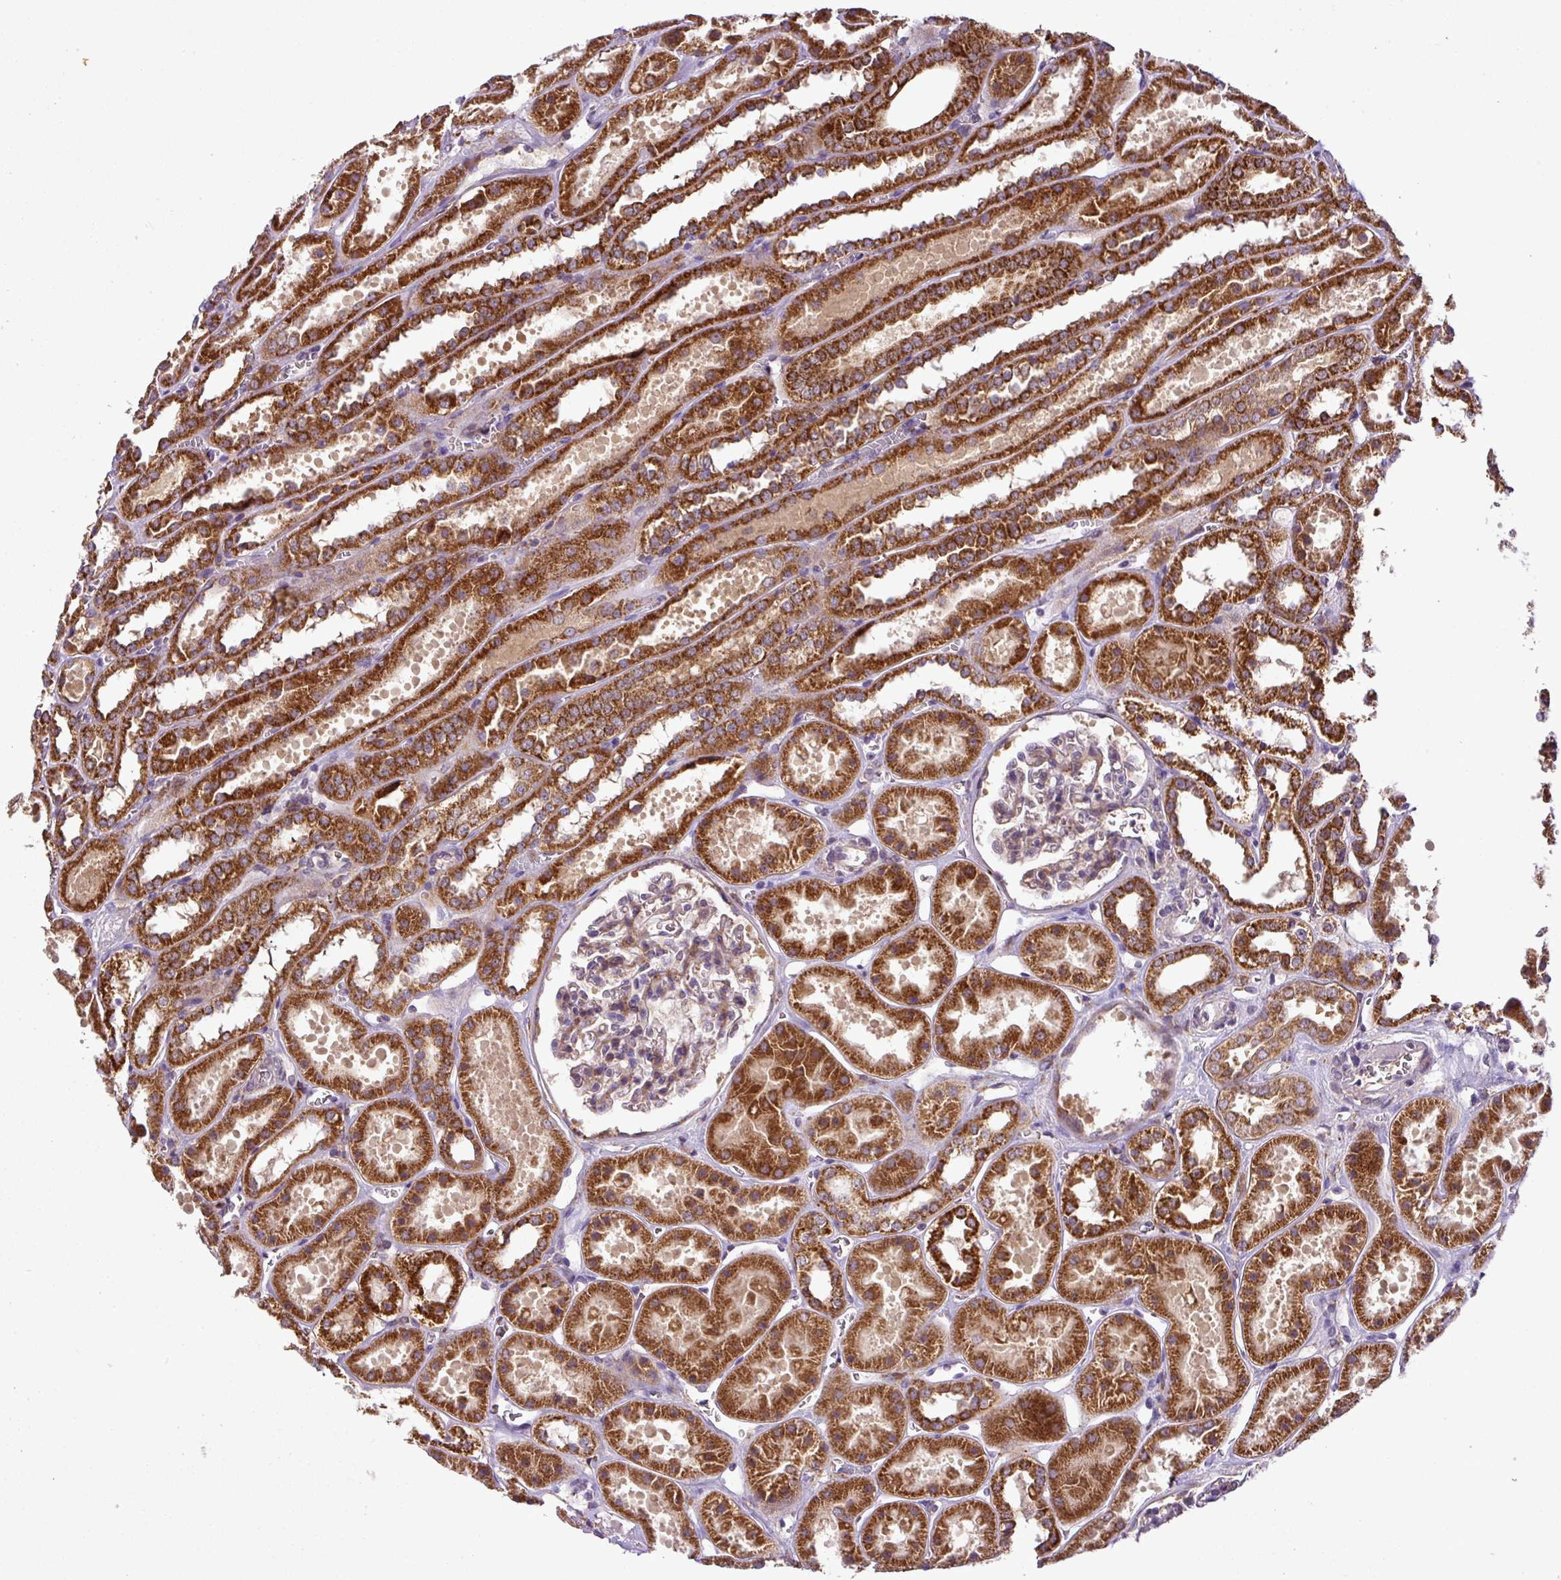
{"staining": {"intensity": "moderate", "quantity": "25%-75%", "location": "cytoplasmic/membranous"}, "tissue": "kidney", "cell_type": "Cells in glomeruli", "image_type": "normal", "snomed": [{"axis": "morphology", "description": "Normal tissue, NOS"}, {"axis": "topography", "description": "Kidney"}], "caption": "Immunohistochemistry histopathology image of normal kidney stained for a protein (brown), which demonstrates medium levels of moderate cytoplasmic/membranous staining in approximately 25%-75% of cells in glomeruli.", "gene": "ZNF513", "patient": {"sex": "female", "age": 41}}